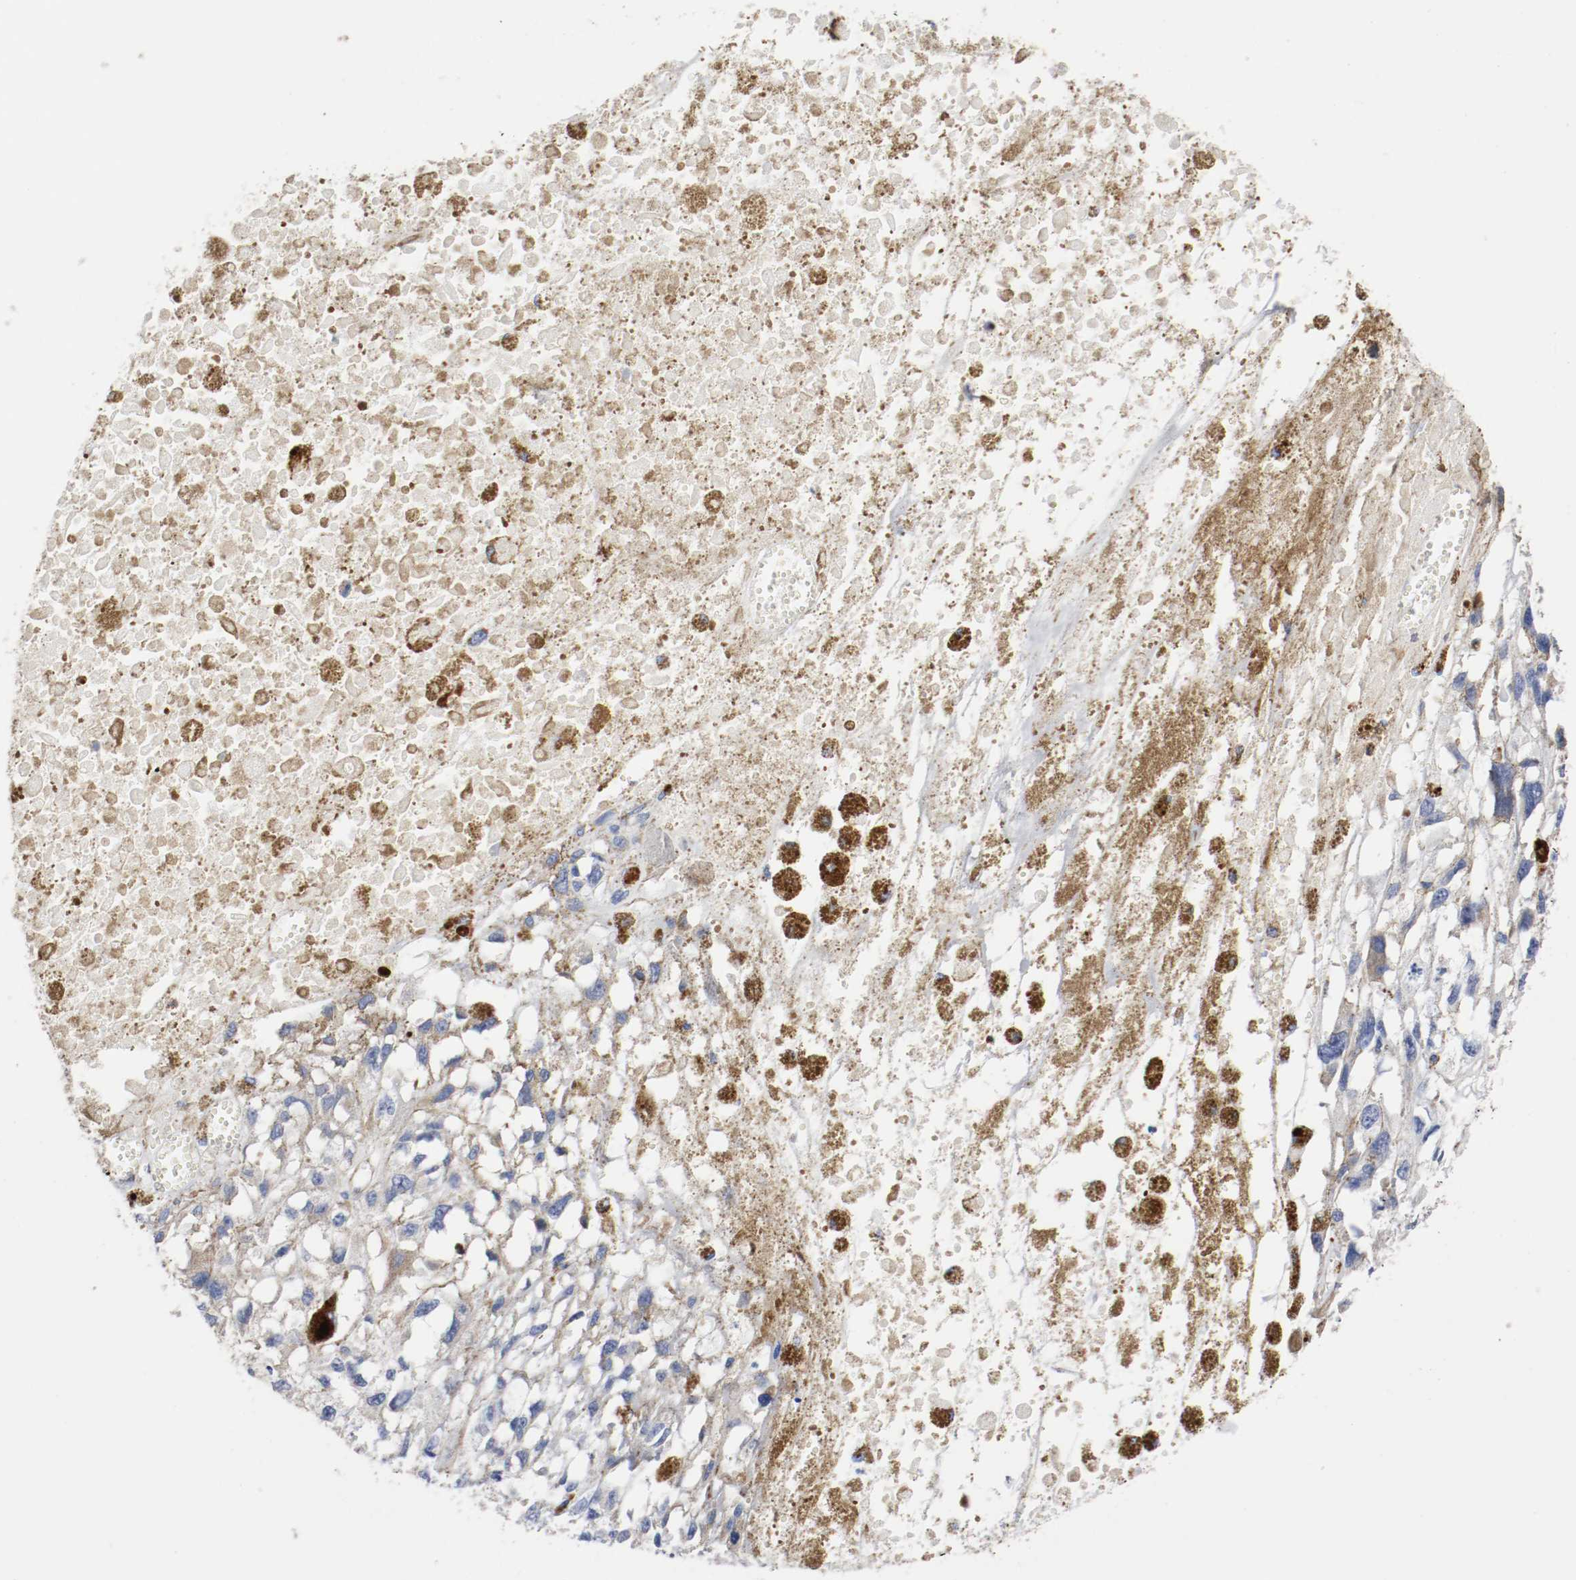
{"staining": {"intensity": "moderate", "quantity": "25%-75%", "location": "cytoplasmic/membranous"}, "tissue": "melanoma", "cell_type": "Tumor cells", "image_type": "cancer", "snomed": [{"axis": "morphology", "description": "Malignant melanoma, Metastatic site"}, {"axis": "topography", "description": "Lymph node"}], "caption": "The micrograph shows staining of melanoma, revealing moderate cytoplasmic/membranous protein staining (brown color) within tumor cells. (IHC, brightfield microscopy, high magnification).", "gene": "TUBD1", "patient": {"sex": "male", "age": 59}}